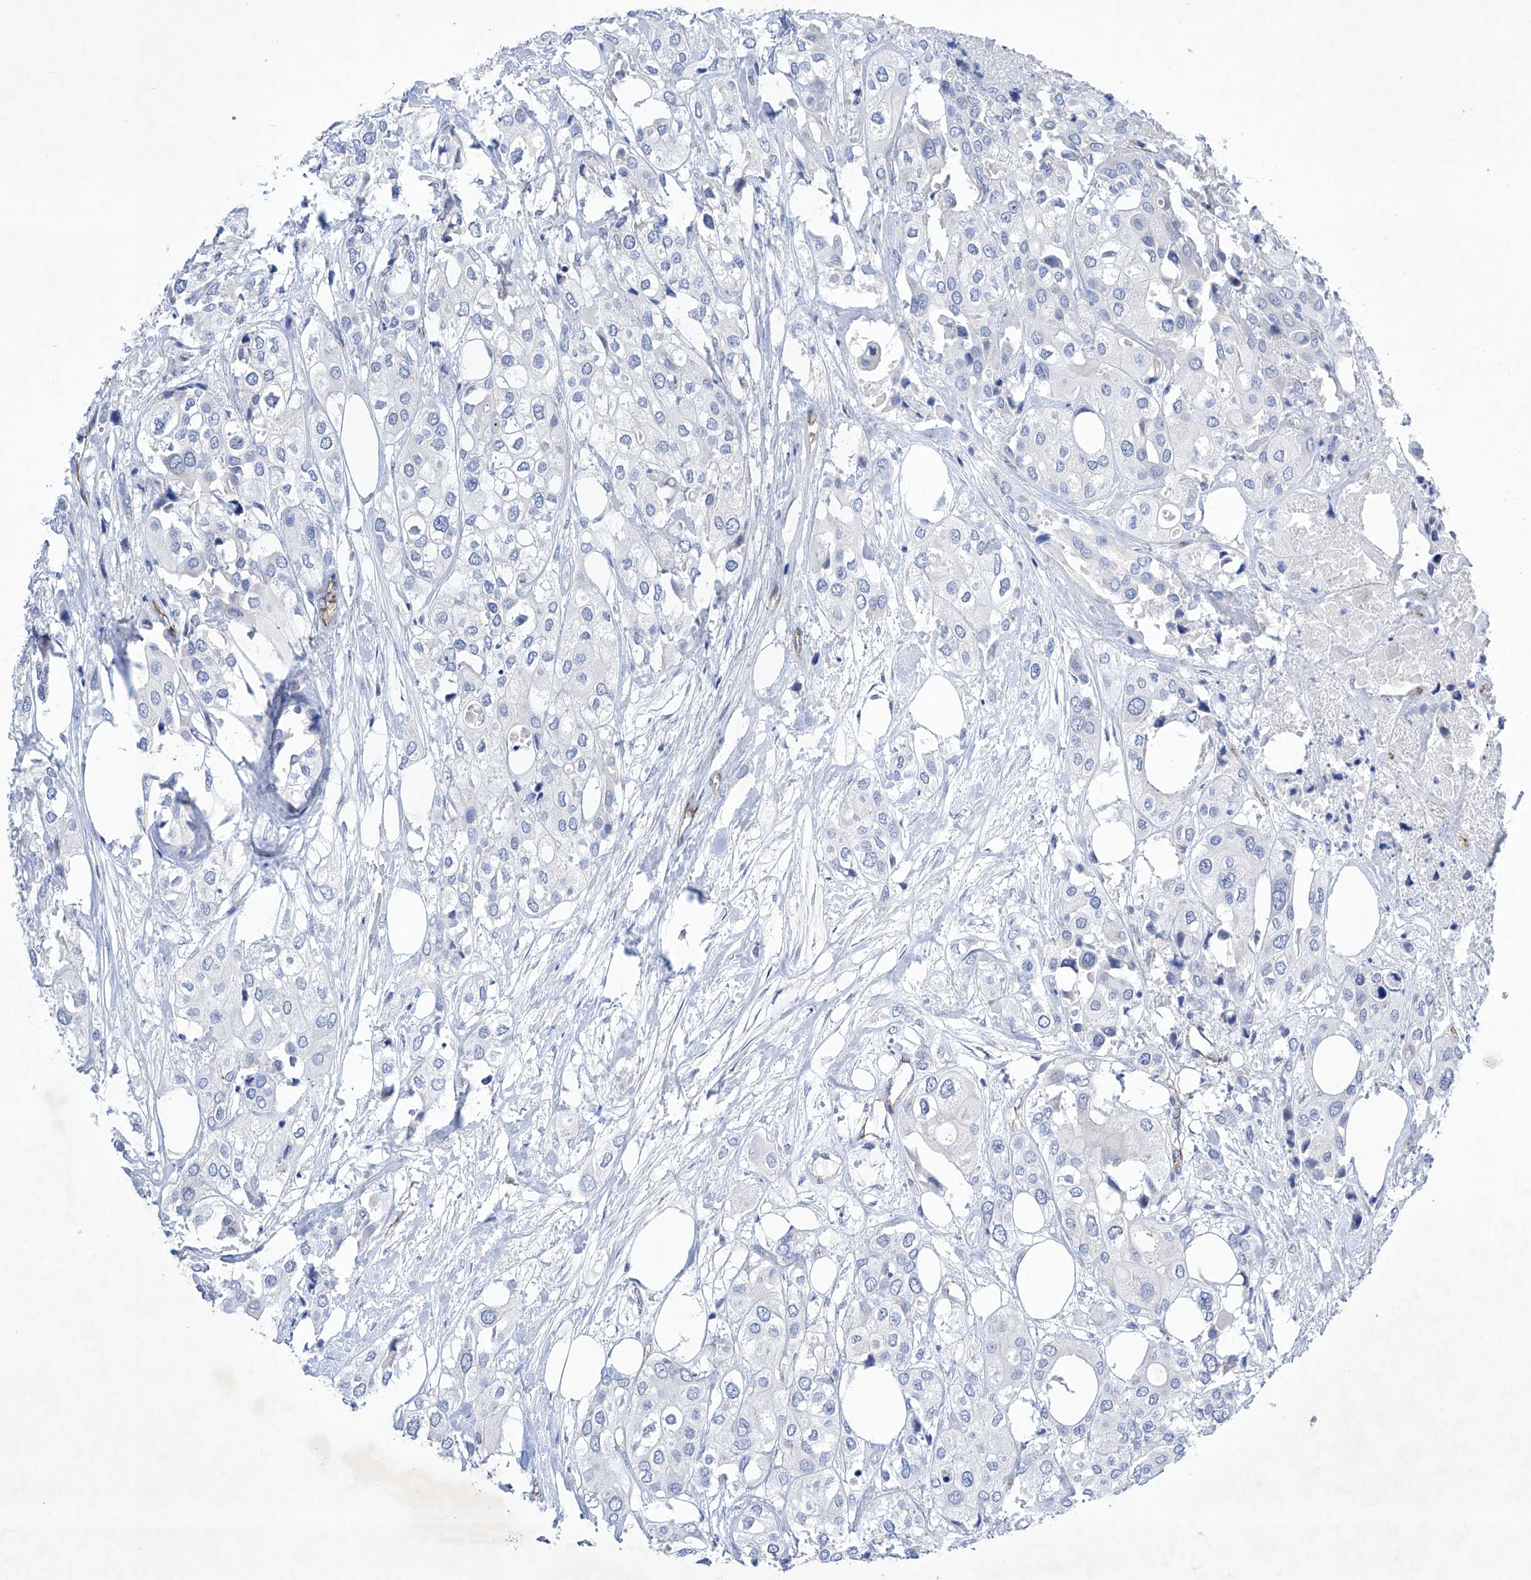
{"staining": {"intensity": "negative", "quantity": "none", "location": "none"}, "tissue": "urothelial cancer", "cell_type": "Tumor cells", "image_type": "cancer", "snomed": [{"axis": "morphology", "description": "Urothelial carcinoma, High grade"}, {"axis": "topography", "description": "Urinary bladder"}], "caption": "IHC image of neoplastic tissue: human urothelial carcinoma (high-grade) stained with DAB (3,3'-diaminobenzidine) displays no significant protein staining in tumor cells. Nuclei are stained in blue.", "gene": "ETV7", "patient": {"sex": "male", "age": 64}}